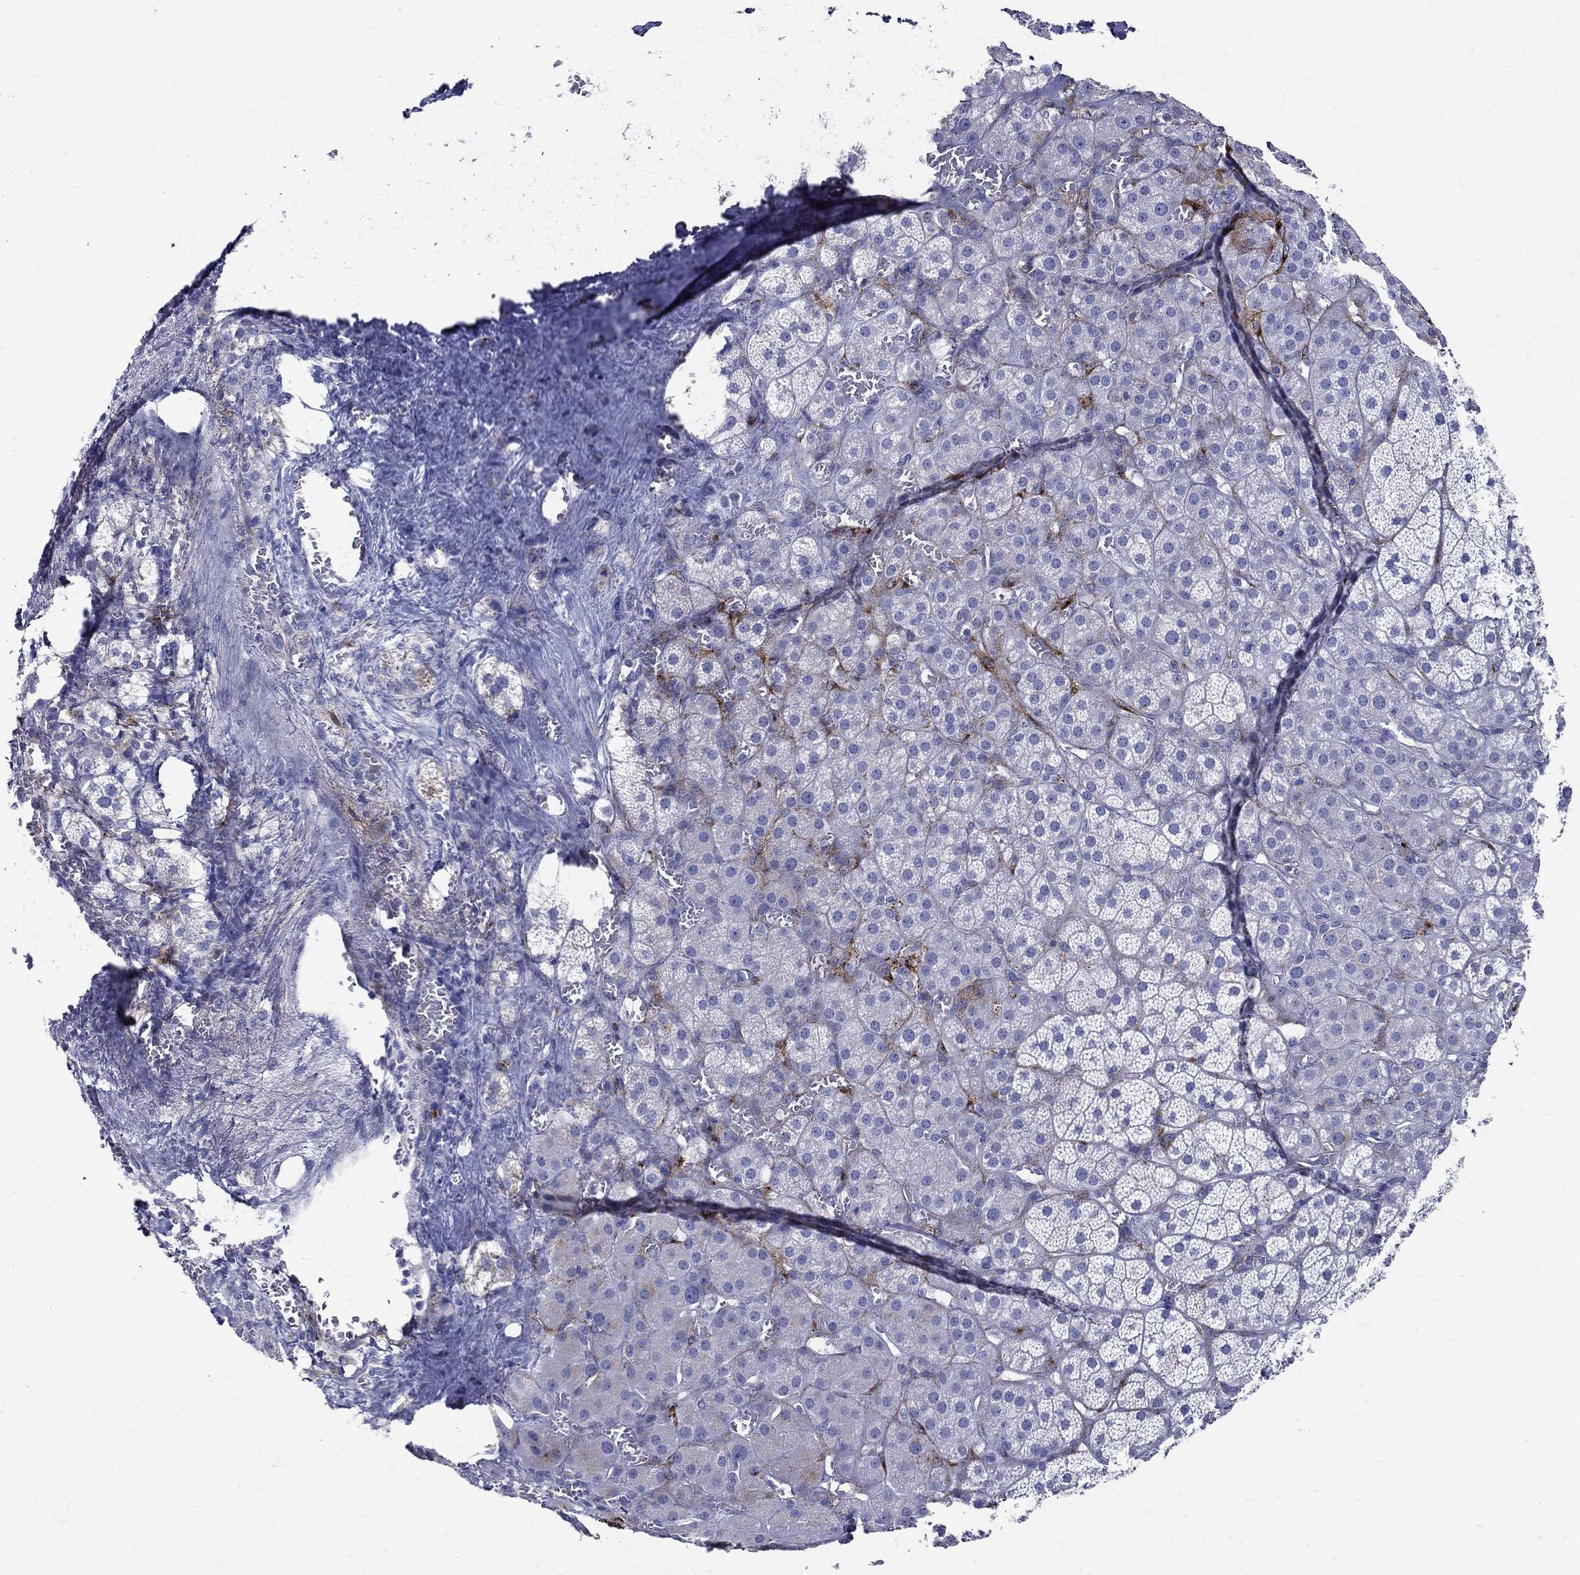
{"staining": {"intensity": "negative", "quantity": "none", "location": "none"}, "tissue": "adrenal gland", "cell_type": "Glandular cells", "image_type": "normal", "snomed": [{"axis": "morphology", "description": "Normal tissue, NOS"}, {"axis": "topography", "description": "Adrenal gland"}], "caption": "DAB immunohistochemical staining of benign adrenal gland exhibits no significant positivity in glandular cells.", "gene": "ACE2", "patient": {"sex": "male", "age": 70}}